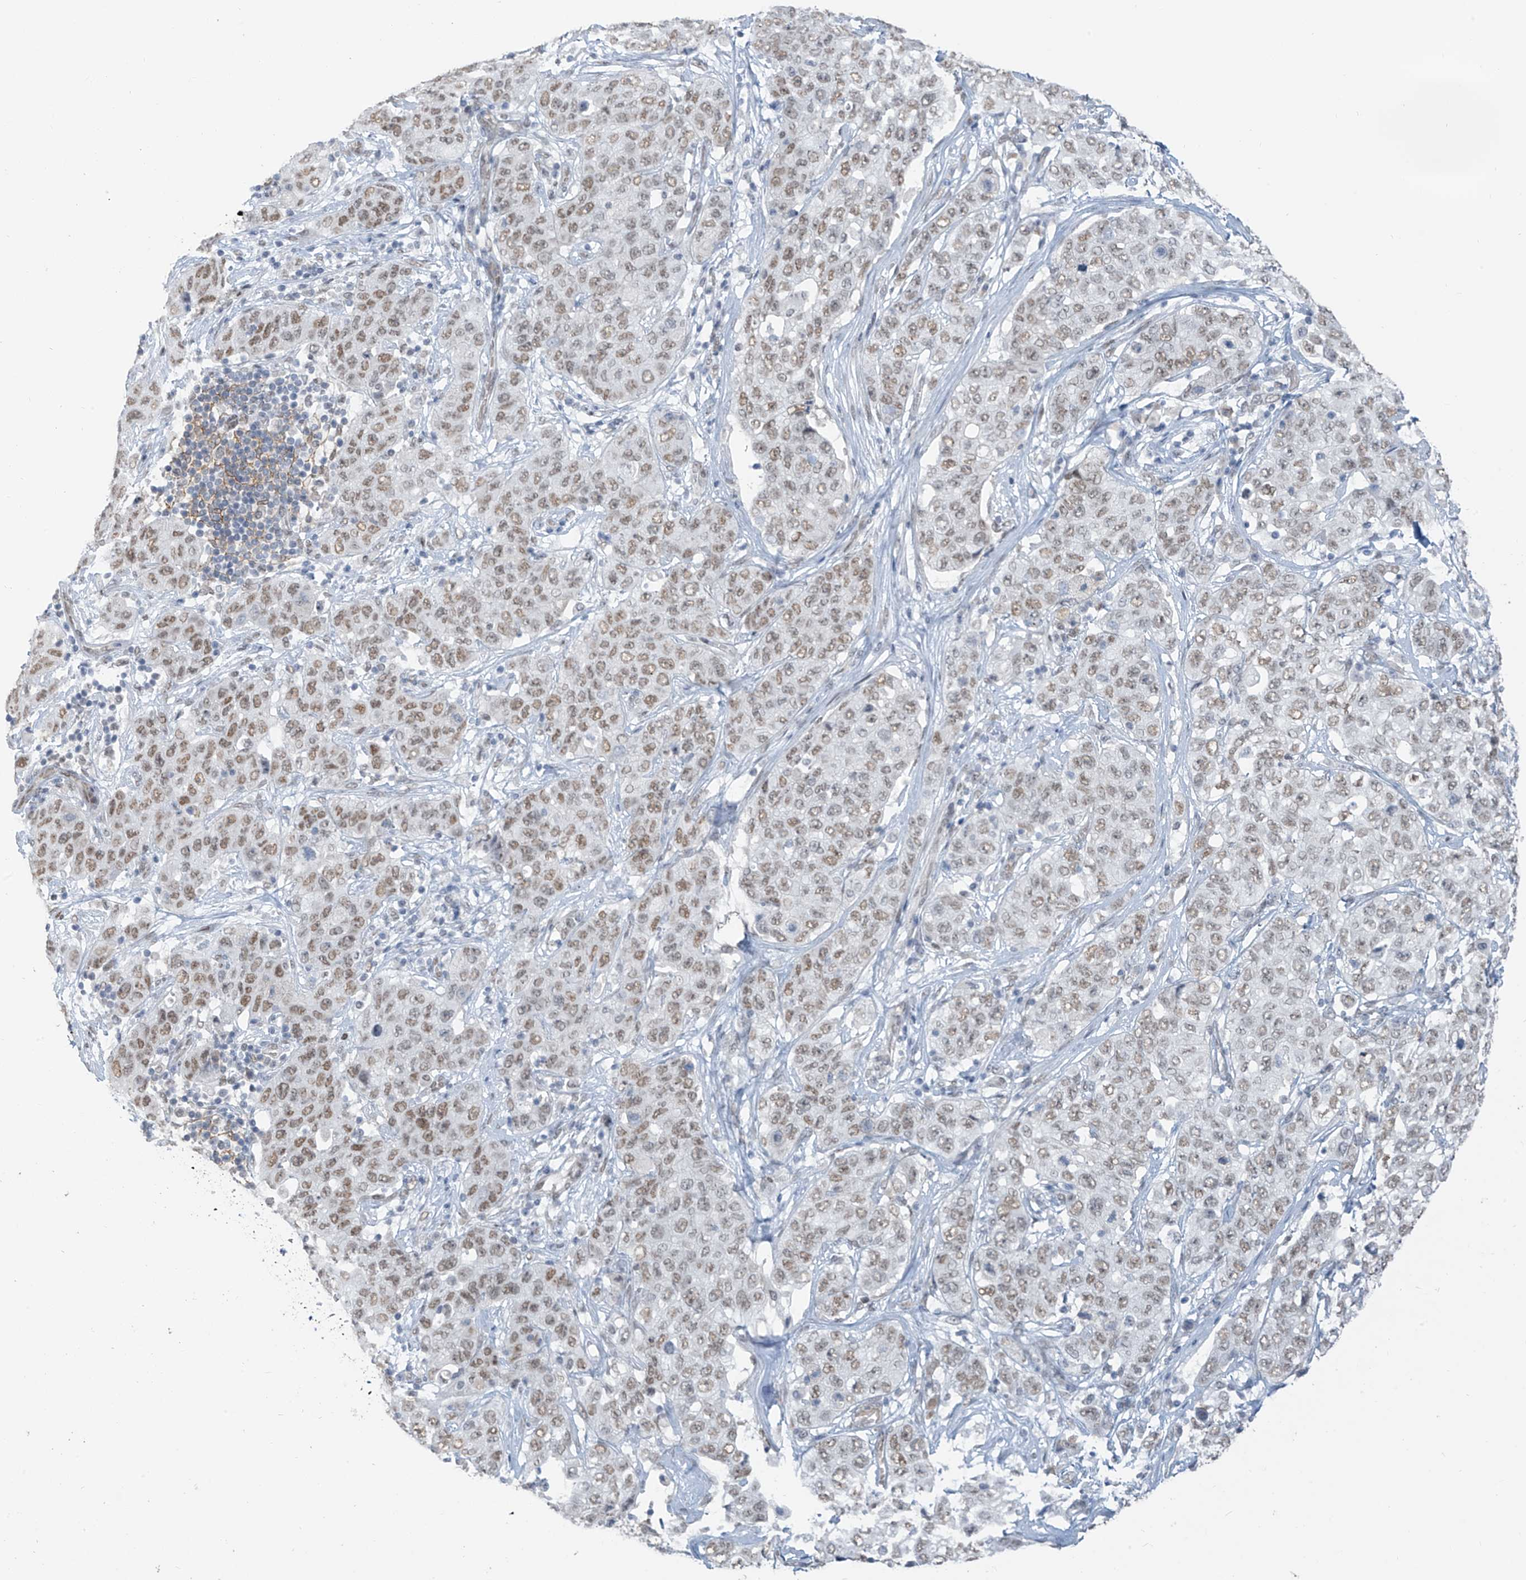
{"staining": {"intensity": "moderate", "quantity": ">75%", "location": "nuclear"}, "tissue": "stomach cancer", "cell_type": "Tumor cells", "image_type": "cancer", "snomed": [{"axis": "morphology", "description": "Normal tissue, NOS"}, {"axis": "morphology", "description": "Adenocarcinoma, NOS"}, {"axis": "topography", "description": "Lymph node"}, {"axis": "topography", "description": "Stomach"}], "caption": "Immunohistochemical staining of human stomach cancer (adenocarcinoma) reveals moderate nuclear protein expression in about >75% of tumor cells.", "gene": "MCM9", "patient": {"sex": "male", "age": 48}}